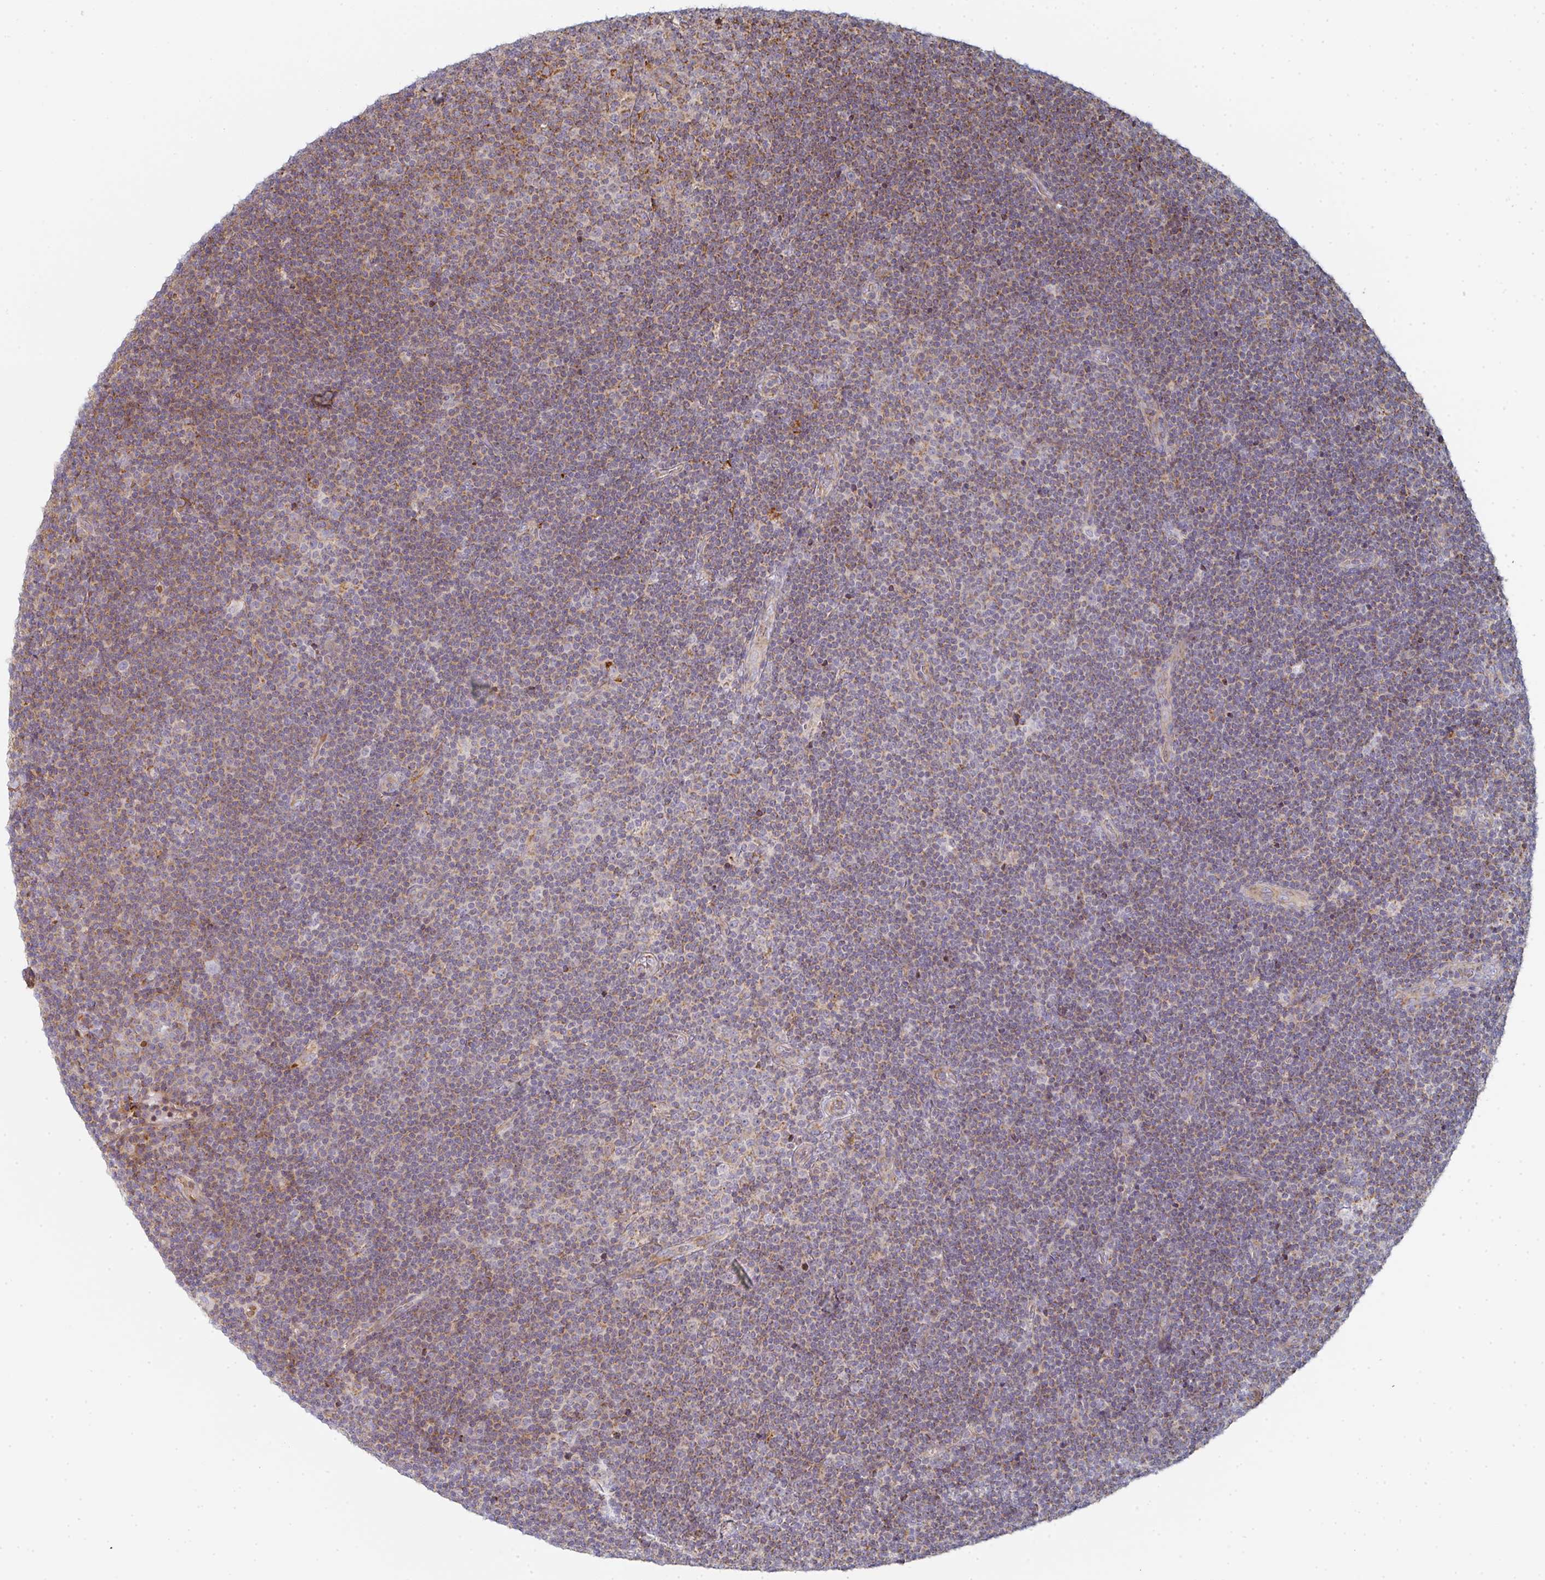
{"staining": {"intensity": "moderate", "quantity": "25%-75%", "location": "cytoplasmic/membranous"}, "tissue": "lymphoma", "cell_type": "Tumor cells", "image_type": "cancer", "snomed": [{"axis": "morphology", "description": "Malignant lymphoma, non-Hodgkin's type, Low grade"}, {"axis": "topography", "description": "Lymph node"}], "caption": "Lymphoma stained with immunohistochemistry (IHC) exhibits moderate cytoplasmic/membranous positivity in approximately 25%-75% of tumor cells.", "gene": "ZNF526", "patient": {"sex": "male", "age": 48}}